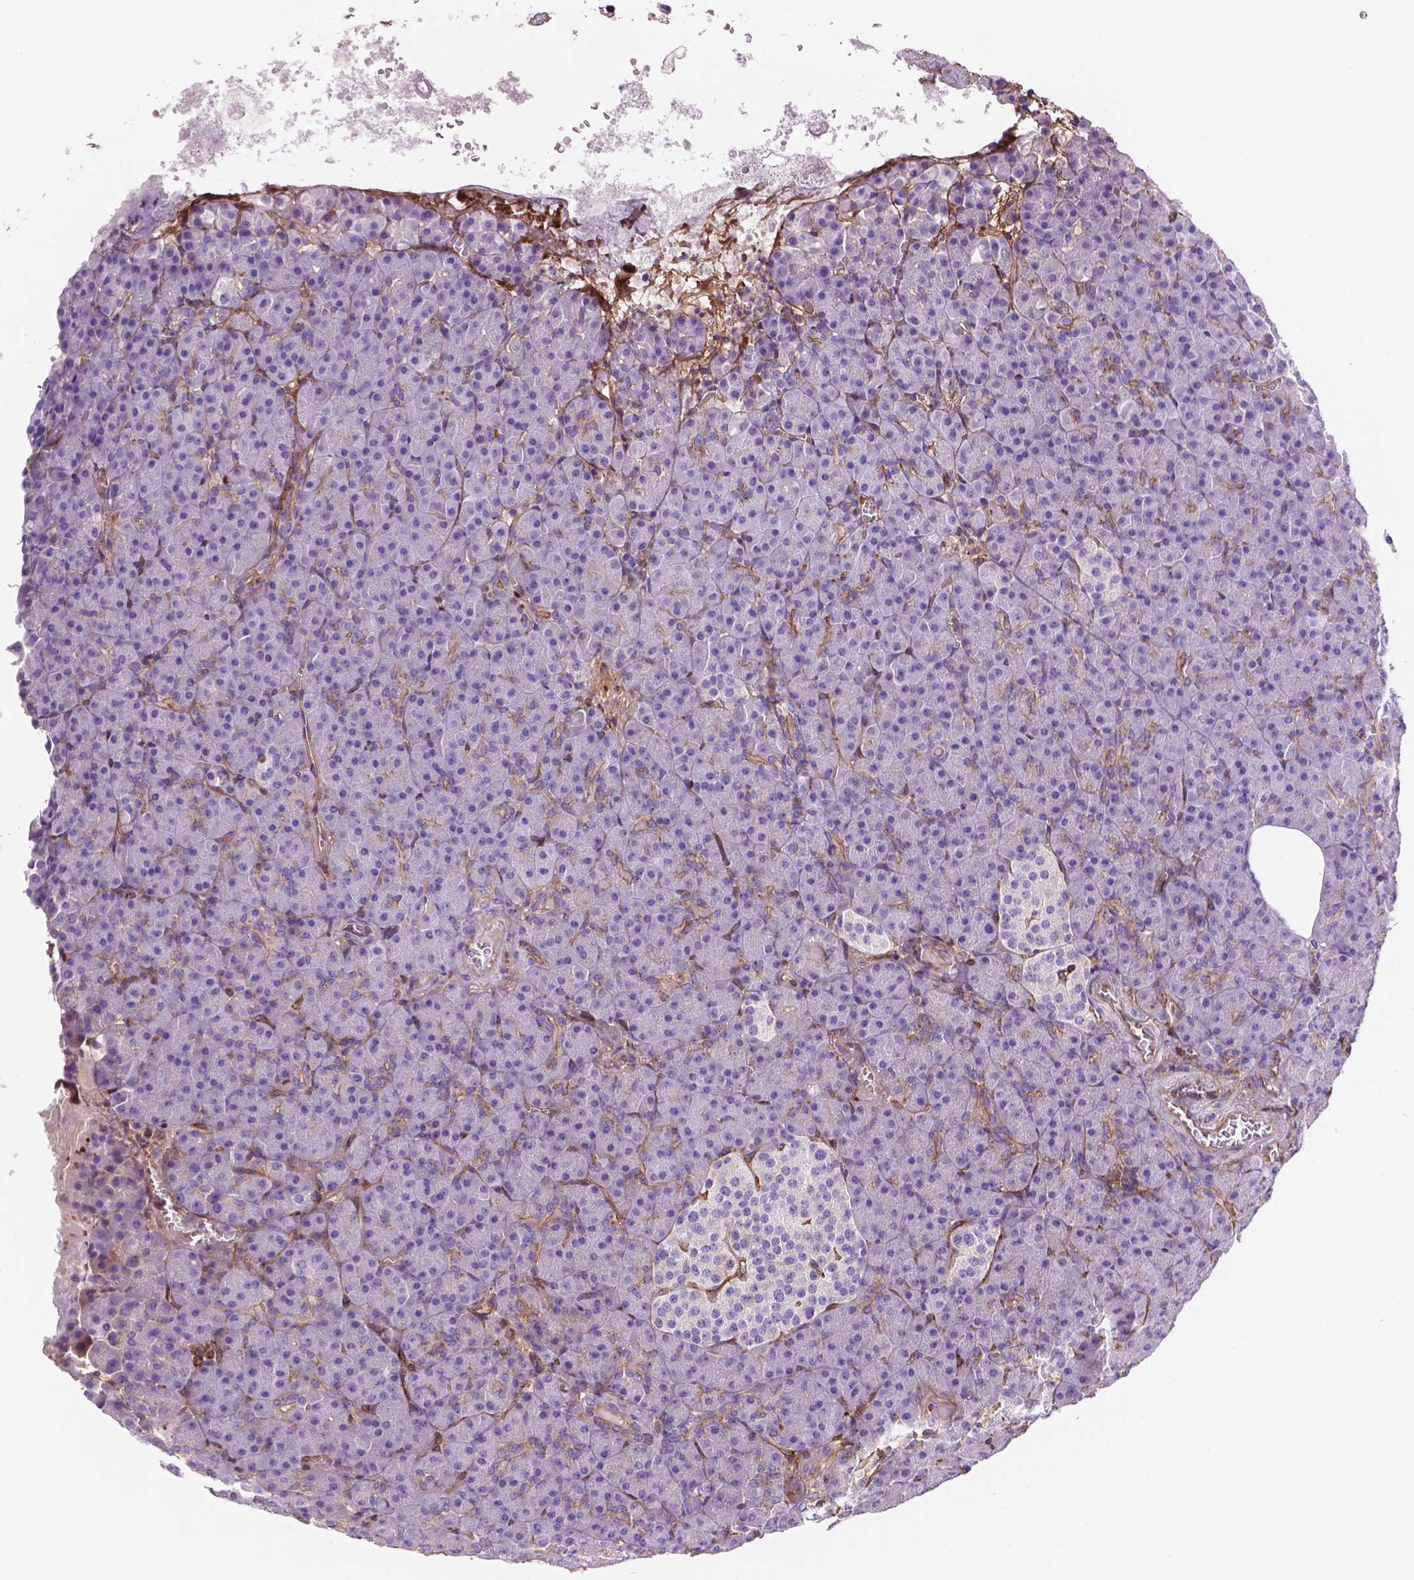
{"staining": {"intensity": "negative", "quantity": "none", "location": "none"}, "tissue": "pancreas", "cell_type": "Exocrine glandular cells", "image_type": "normal", "snomed": [{"axis": "morphology", "description": "Normal tissue, NOS"}, {"axis": "topography", "description": "Pancreas"}], "caption": "The image shows no staining of exocrine glandular cells in benign pancreas.", "gene": "DCN", "patient": {"sex": "female", "age": 74}}